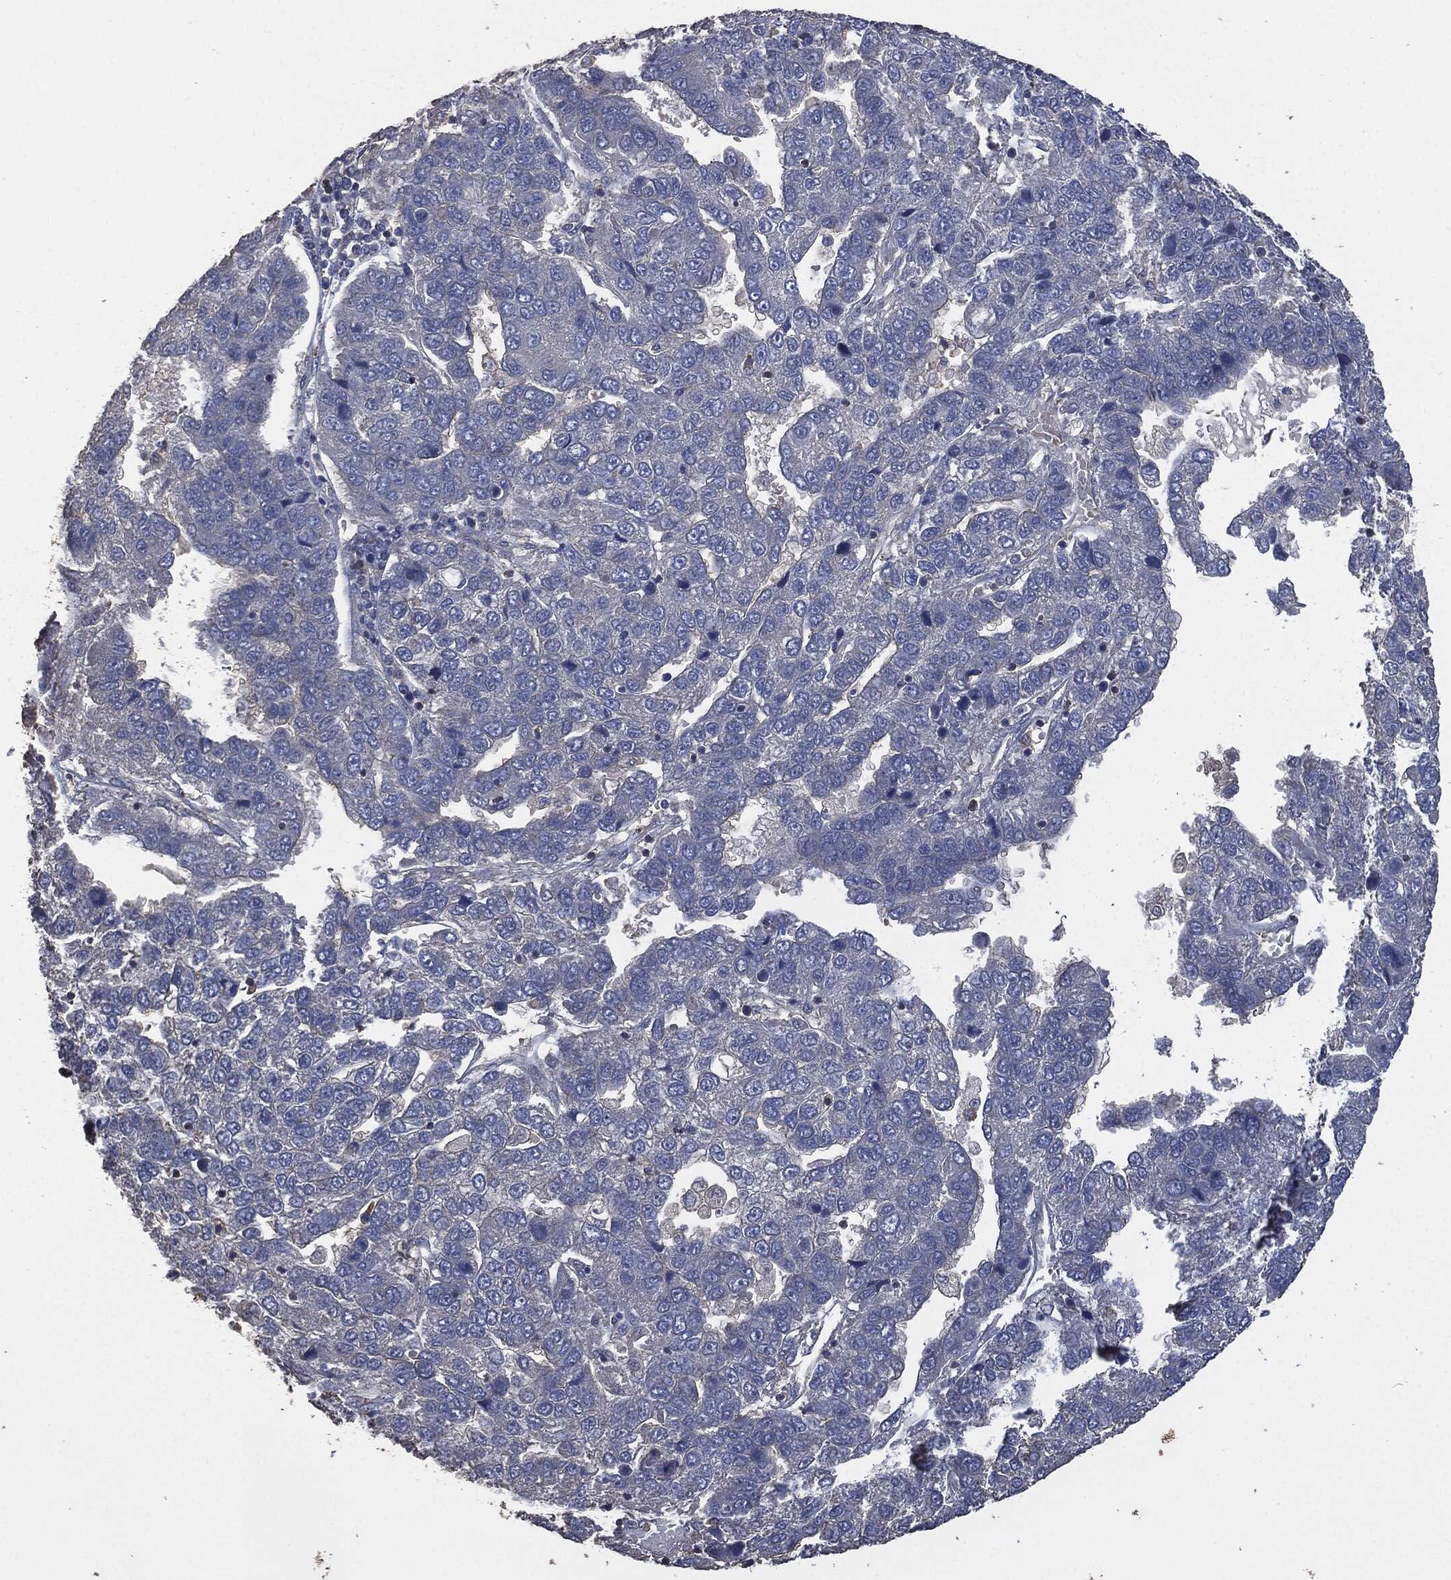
{"staining": {"intensity": "negative", "quantity": "none", "location": "none"}, "tissue": "pancreatic cancer", "cell_type": "Tumor cells", "image_type": "cancer", "snomed": [{"axis": "morphology", "description": "Adenocarcinoma, NOS"}, {"axis": "topography", "description": "Pancreas"}], "caption": "DAB immunohistochemical staining of human adenocarcinoma (pancreatic) displays no significant staining in tumor cells. The staining is performed using DAB brown chromogen with nuclei counter-stained in using hematoxylin.", "gene": "MSLN", "patient": {"sex": "female", "age": 61}}